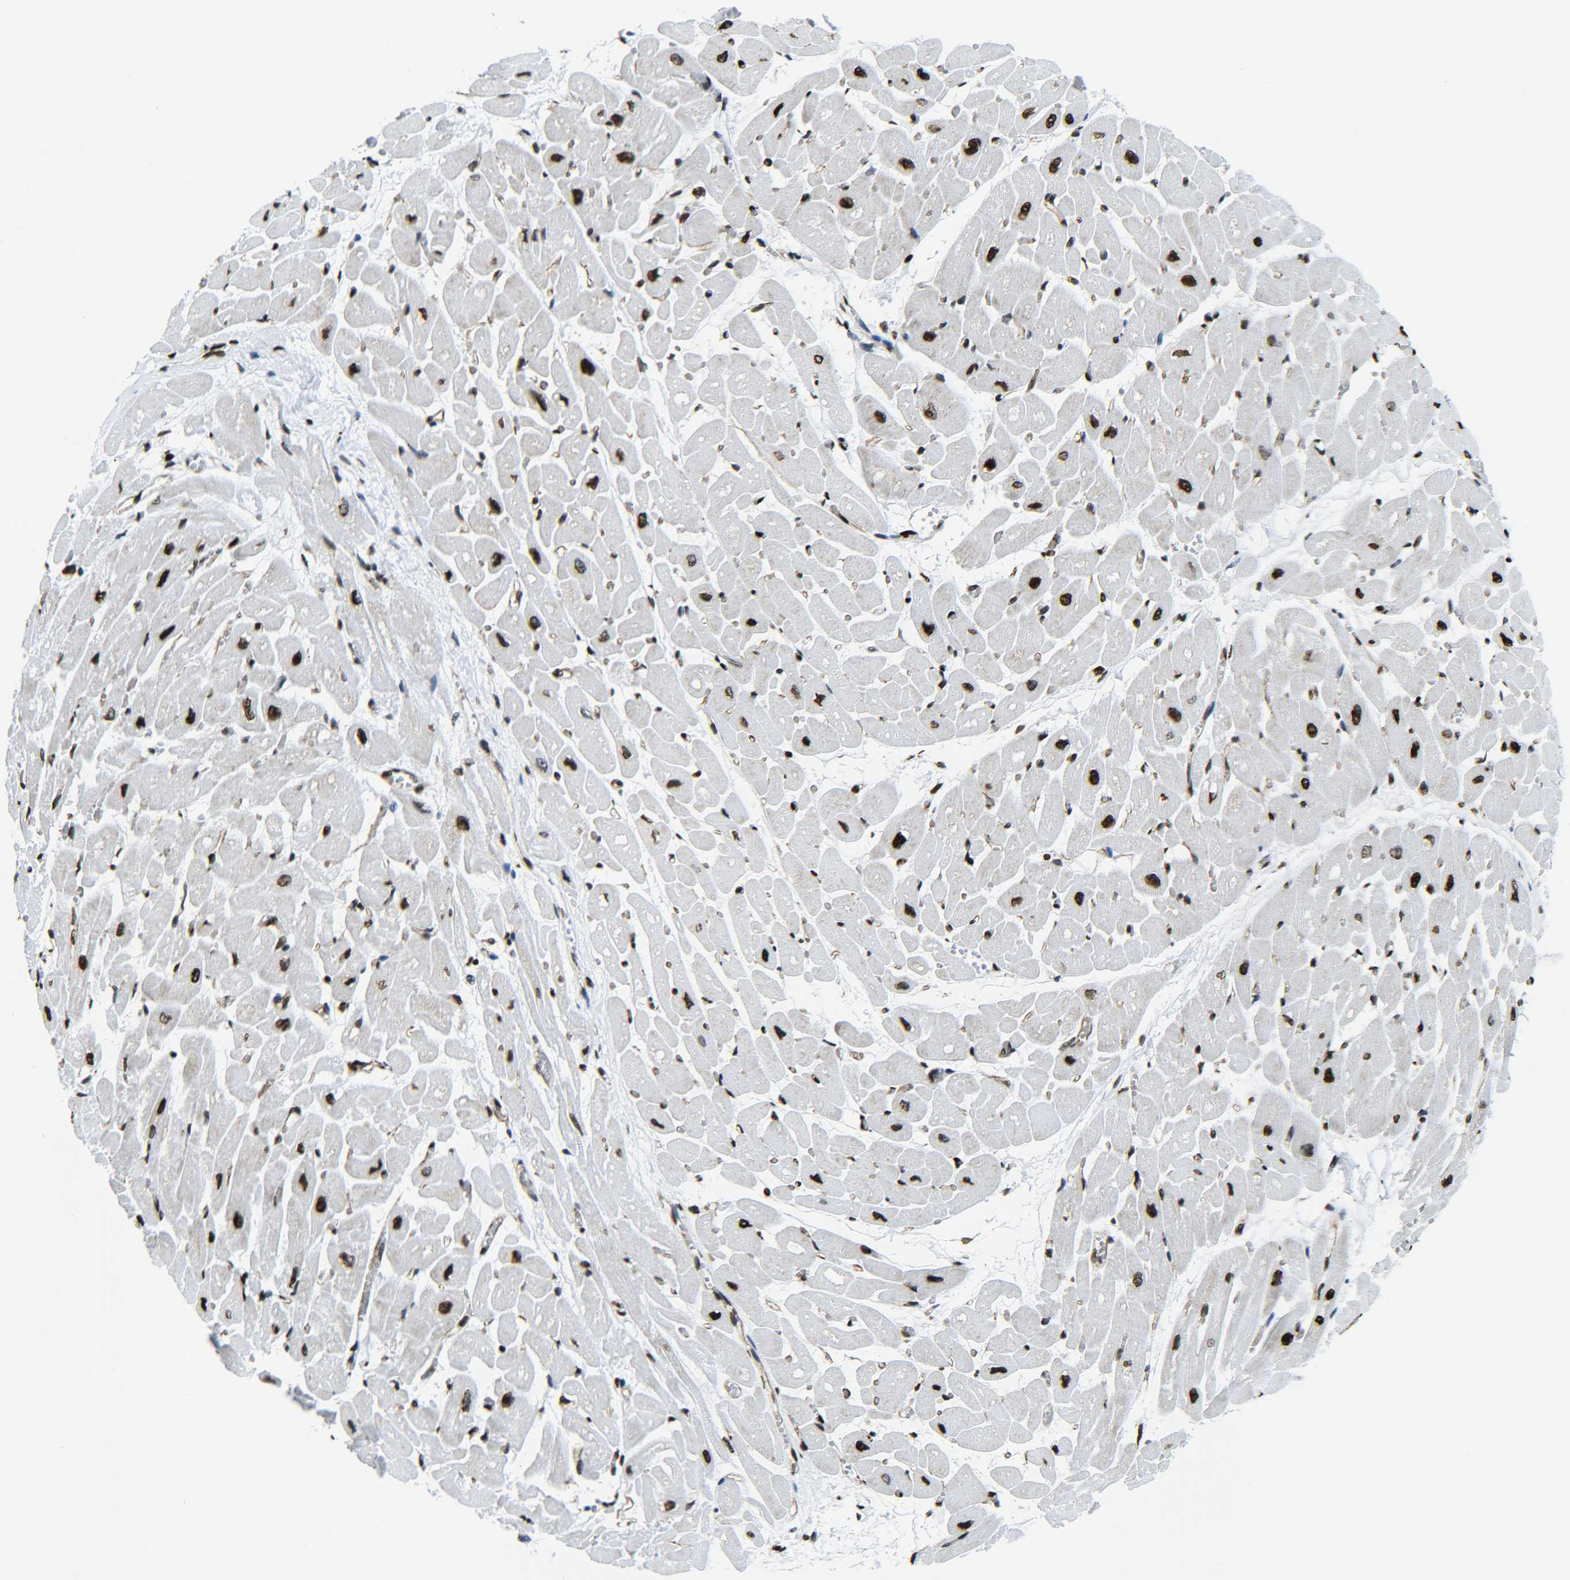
{"staining": {"intensity": "strong", "quantity": ">75%", "location": "nuclear"}, "tissue": "heart muscle", "cell_type": "Cardiomyocytes", "image_type": "normal", "snomed": [{"axis": "morphology", "description": "Normal tissue, NOS"}, {"axis": "topography", "description": "Heart"}], "caption": "Immunohistochemical staining of benign human heart muscle demonstrates high levels of strong nuclear staining in about >75% of cardiomyocytes. The staining was performed using DAB to visualize the protein expression in brown, while the nuclei were stained in blue with hematoxylin (Magnification: 20x).", "gene": "H2AX", "patient": {"sex": "male", "age": 45}}